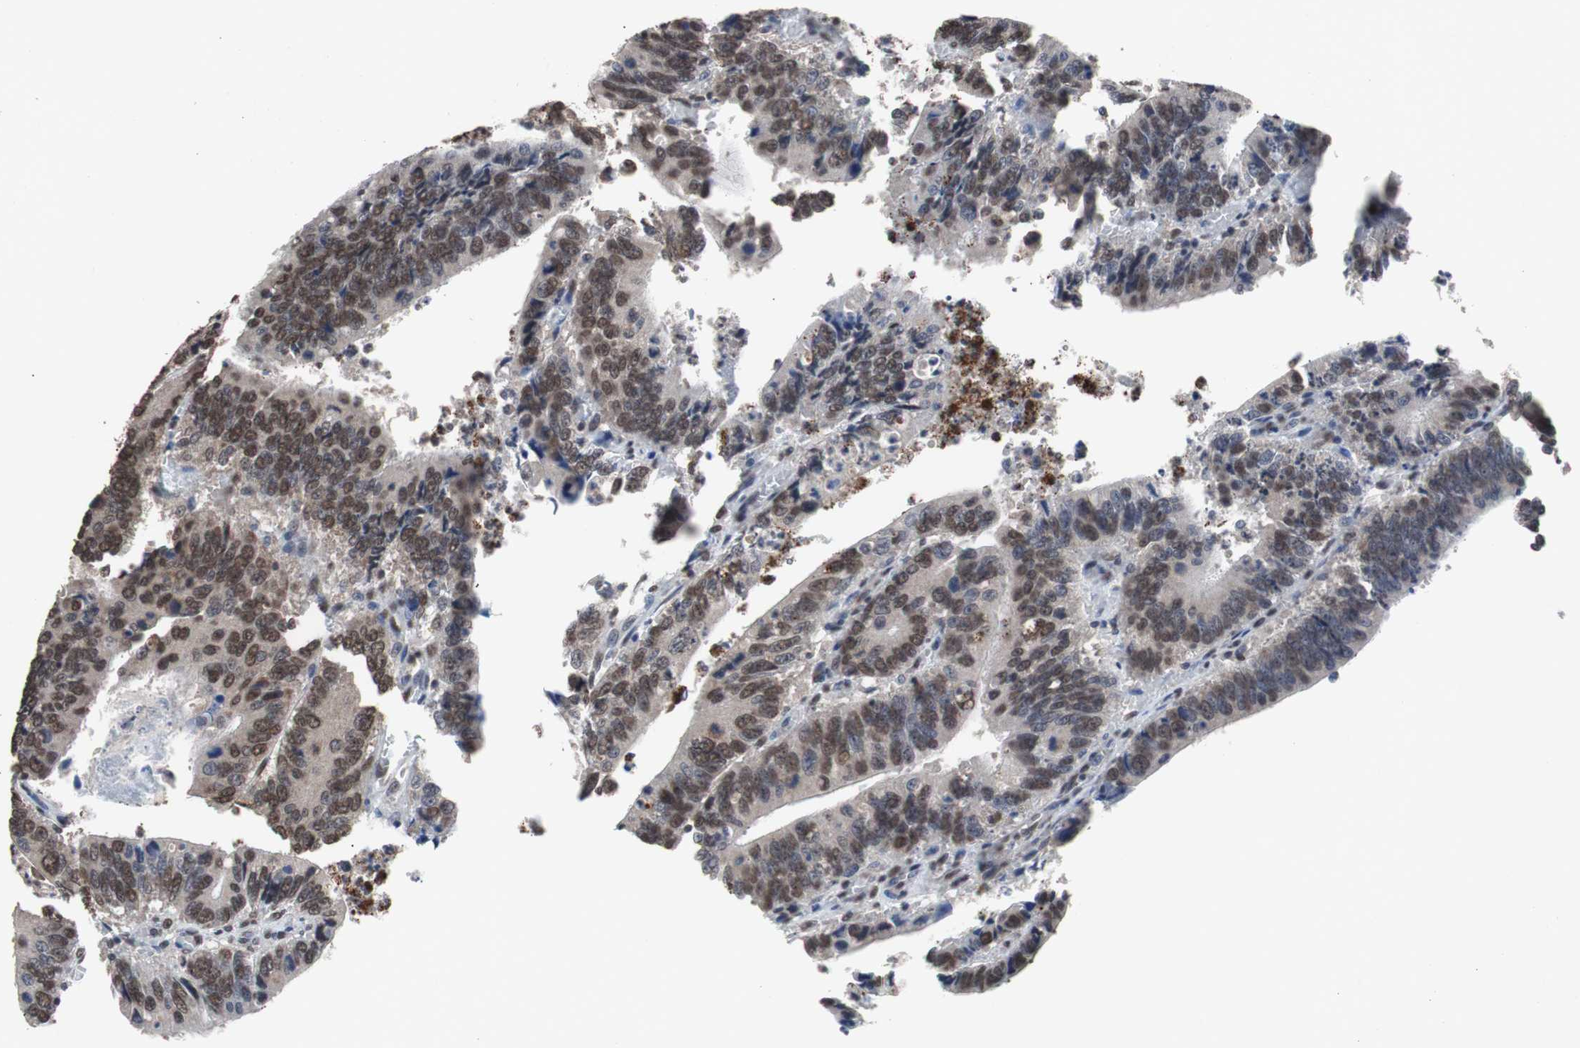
{"staining": {"intensity": "moderate", "quantity": ">75%", "location": "nuclear"}, "tissue": "colorectal cancer", "cell_type": "Tumor cells", "image_type": "cancer", "snomed": [{"axis": "morphology", "description": "Adenocarcinoma, NOS"}, {"axis": "topography", "description": "Colon"}], "caption": "DAB immunohistochemical staining of colorectal cancer demonstrates moderate nuclear protein staining in about >75% of tumor cells.", "gene": "MED27", "patient": {"sex": "male", "age": 72}}